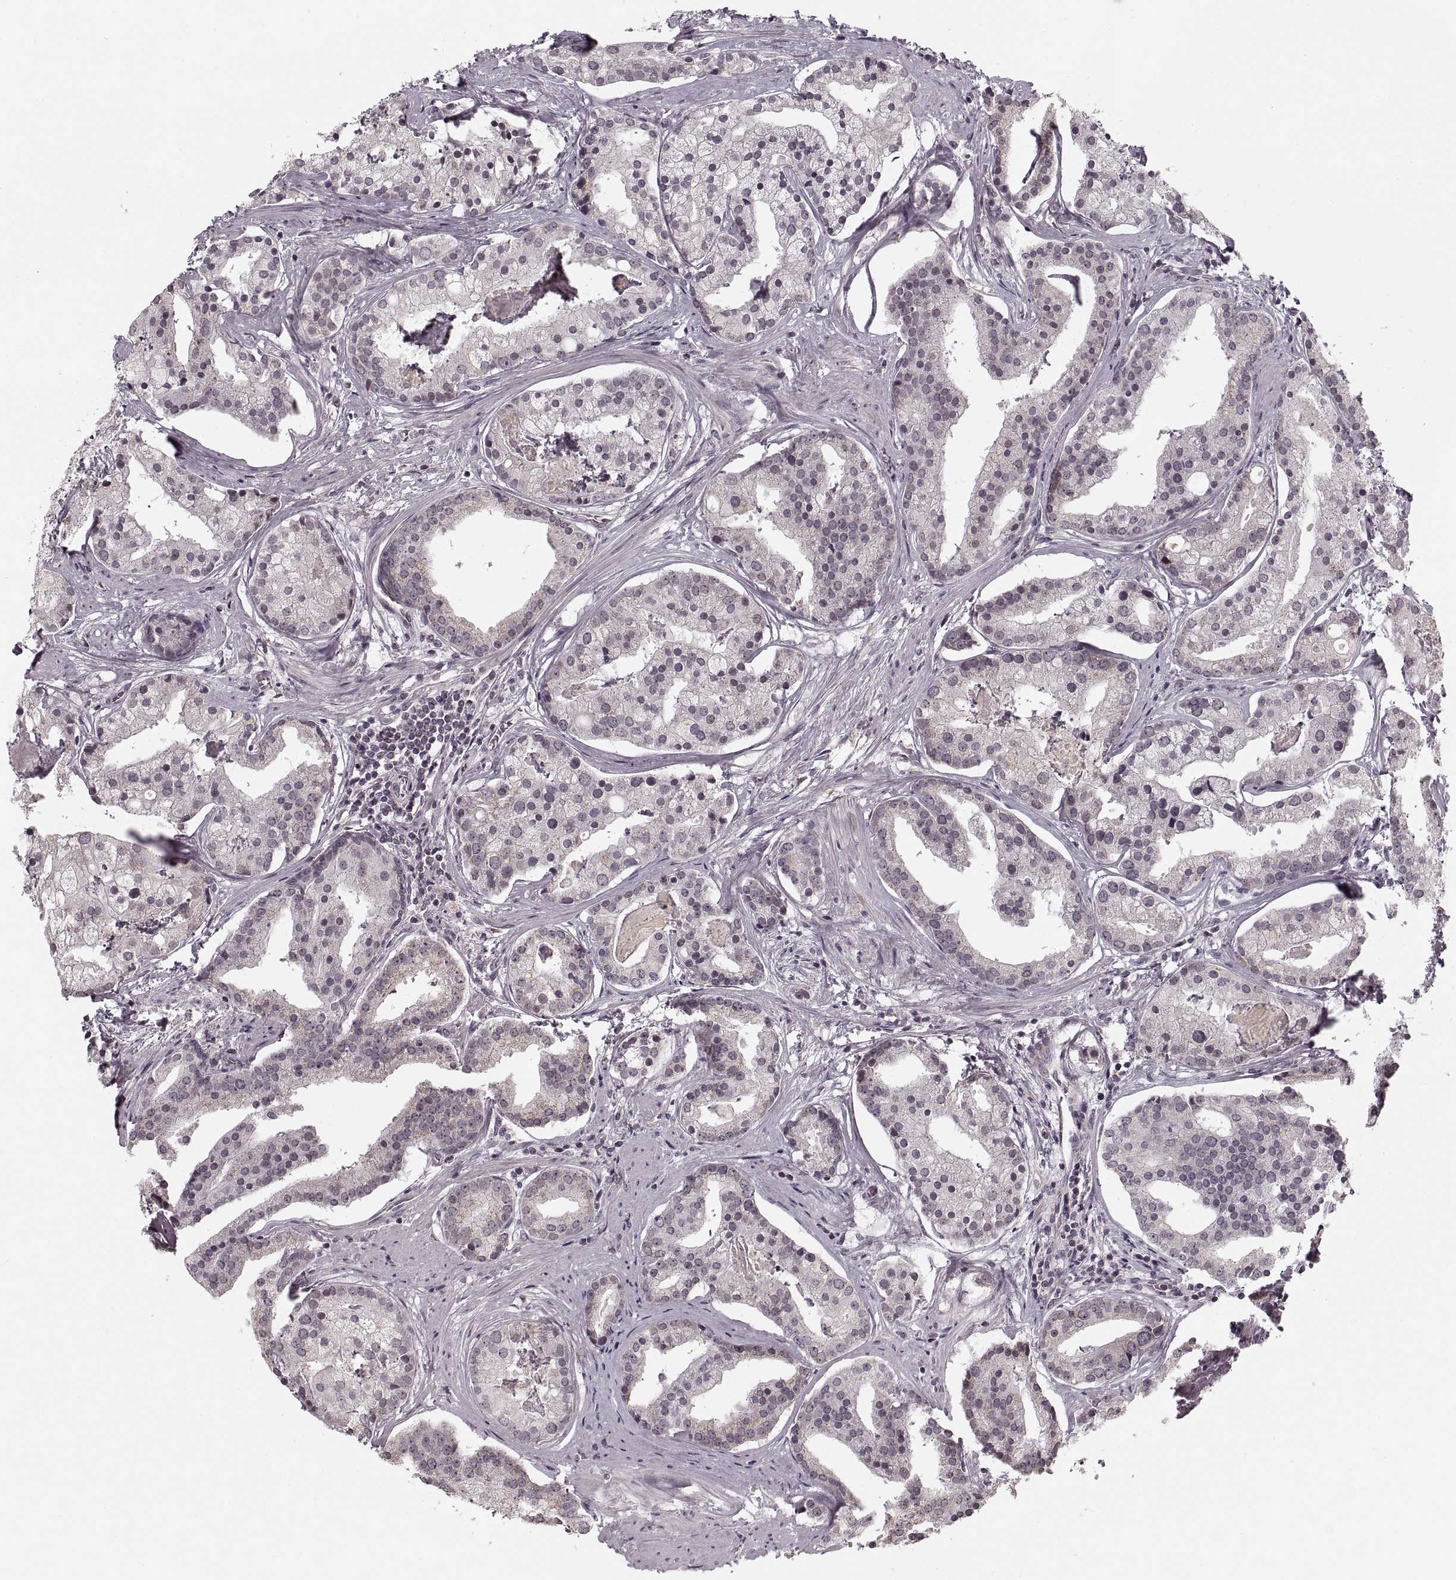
{"staining": {"intensity": "negative", "quantity": "none", "location": "none"}, "tissue": "prostate cancer", "cell_type": "Tumor cells", "image_type": "cancer", "snomed": [{"axis": "morphology", "description": "Adenocarcinoma, NOS"}, {"axis": "topography", "description": "Prostate and seminal vesicle, NOS"}, {"axis": "topography", "description": "Prostate"}], "caption": "Tumor cells are negative for protein expression in human adenocarcinoma (prostate).", "gene": "ASIC3", "patient": {"sex": "male", "age": 44}}